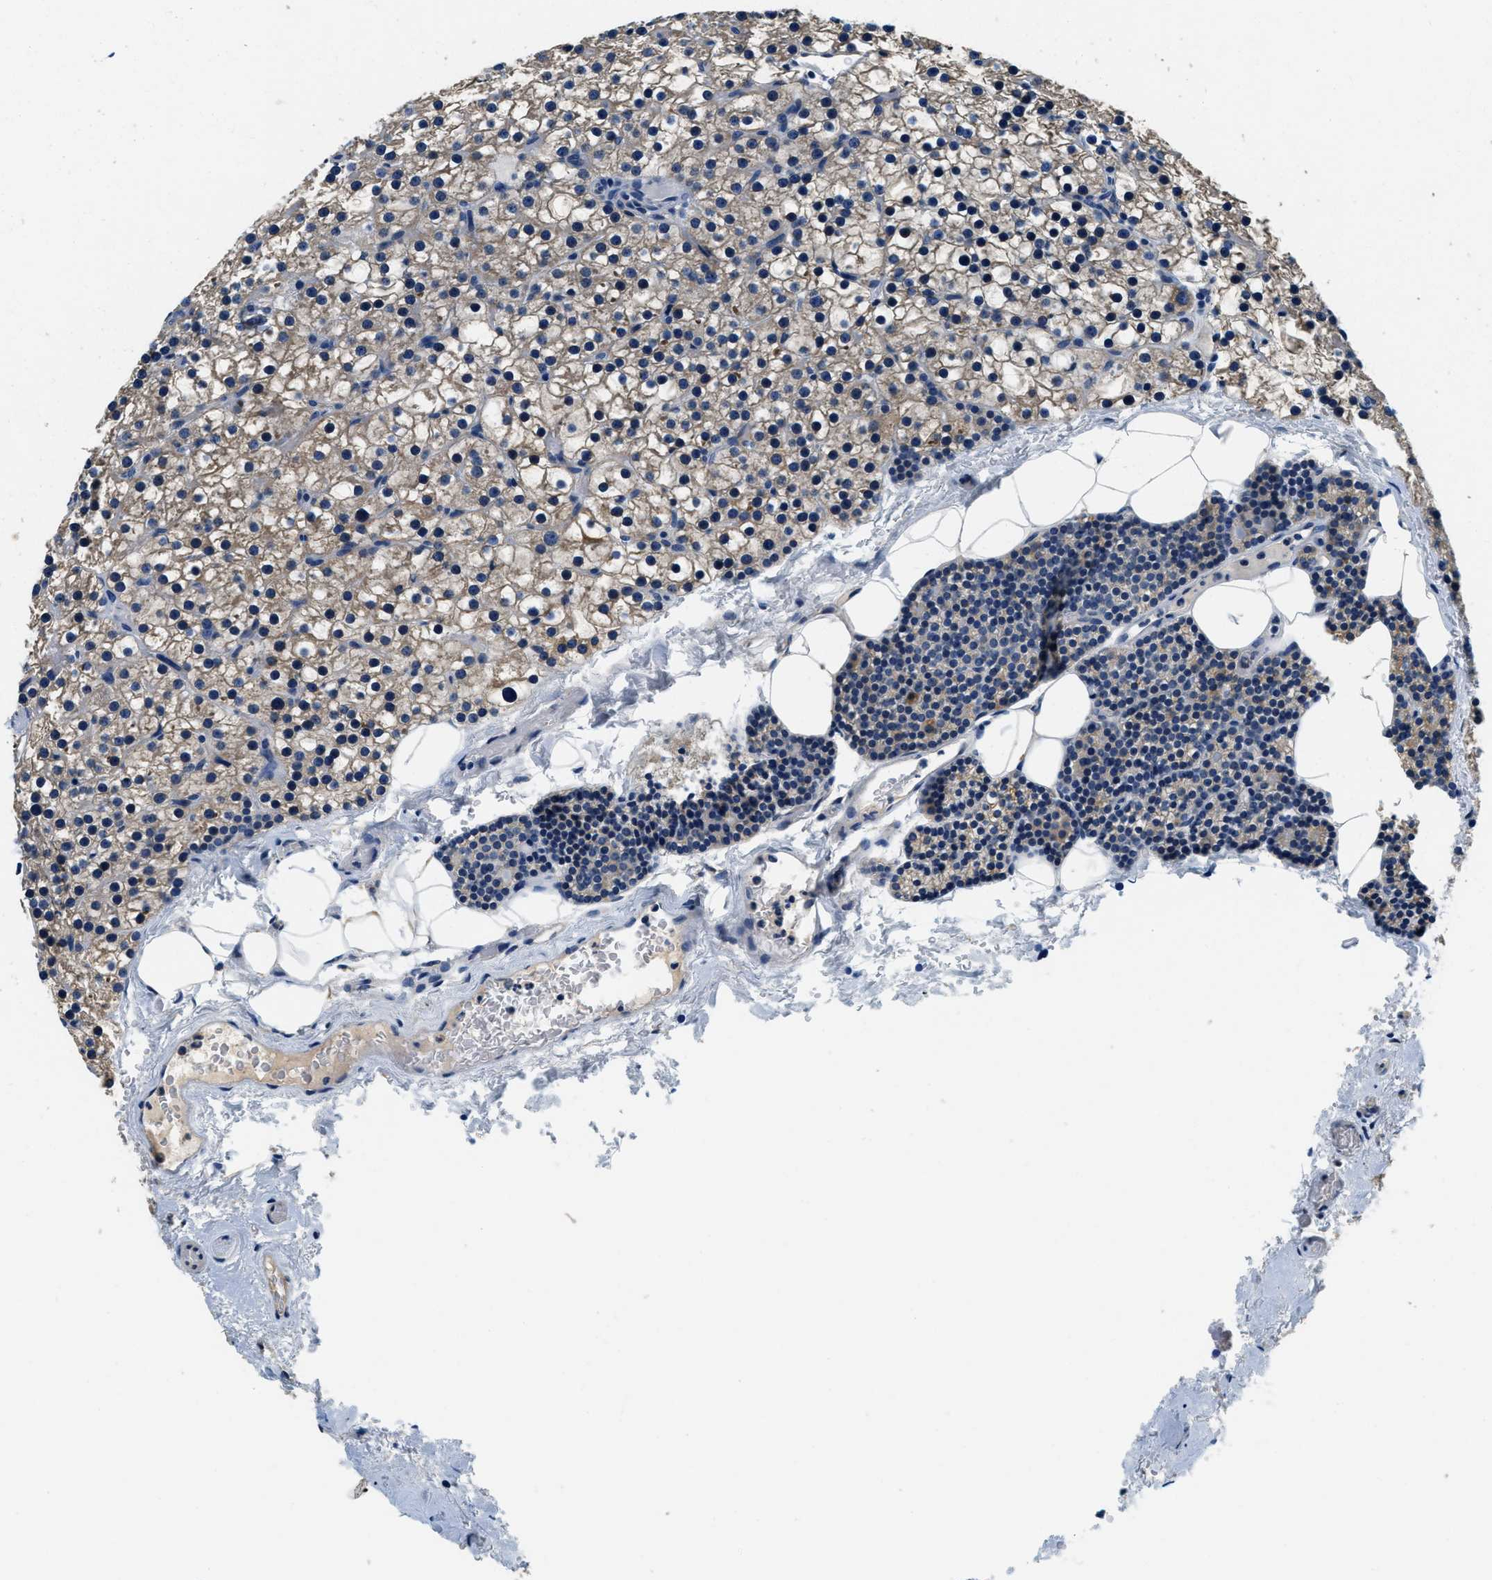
{"staining": {"intensity": "moderate", "quantity": "25%-75%", "location": "cytoplasmic/membranous"}, "tissue": "parathyroid gland", "cell_type": "Glandular cells", "image_type": "normal", "snomed": [{"axis": "morphology", "description": "Normal tissue, NOS"}, {"axis": "morphology", "description": "Adenoma, NOS"}, {"axis": "topography", "description": "Parathyroid gland"}], "caption": "An IHC image of unremarkable tissue is shown. Protein staining in brown highlights moderate cytoplasmic/membranous positivity in parathyroid gland within glandular cells. (brown staining indicates protein expression, while blue staining denotes nuclei).", "gene": "ALDH3A2", "patient": {"sex": "female", "age": 70}}